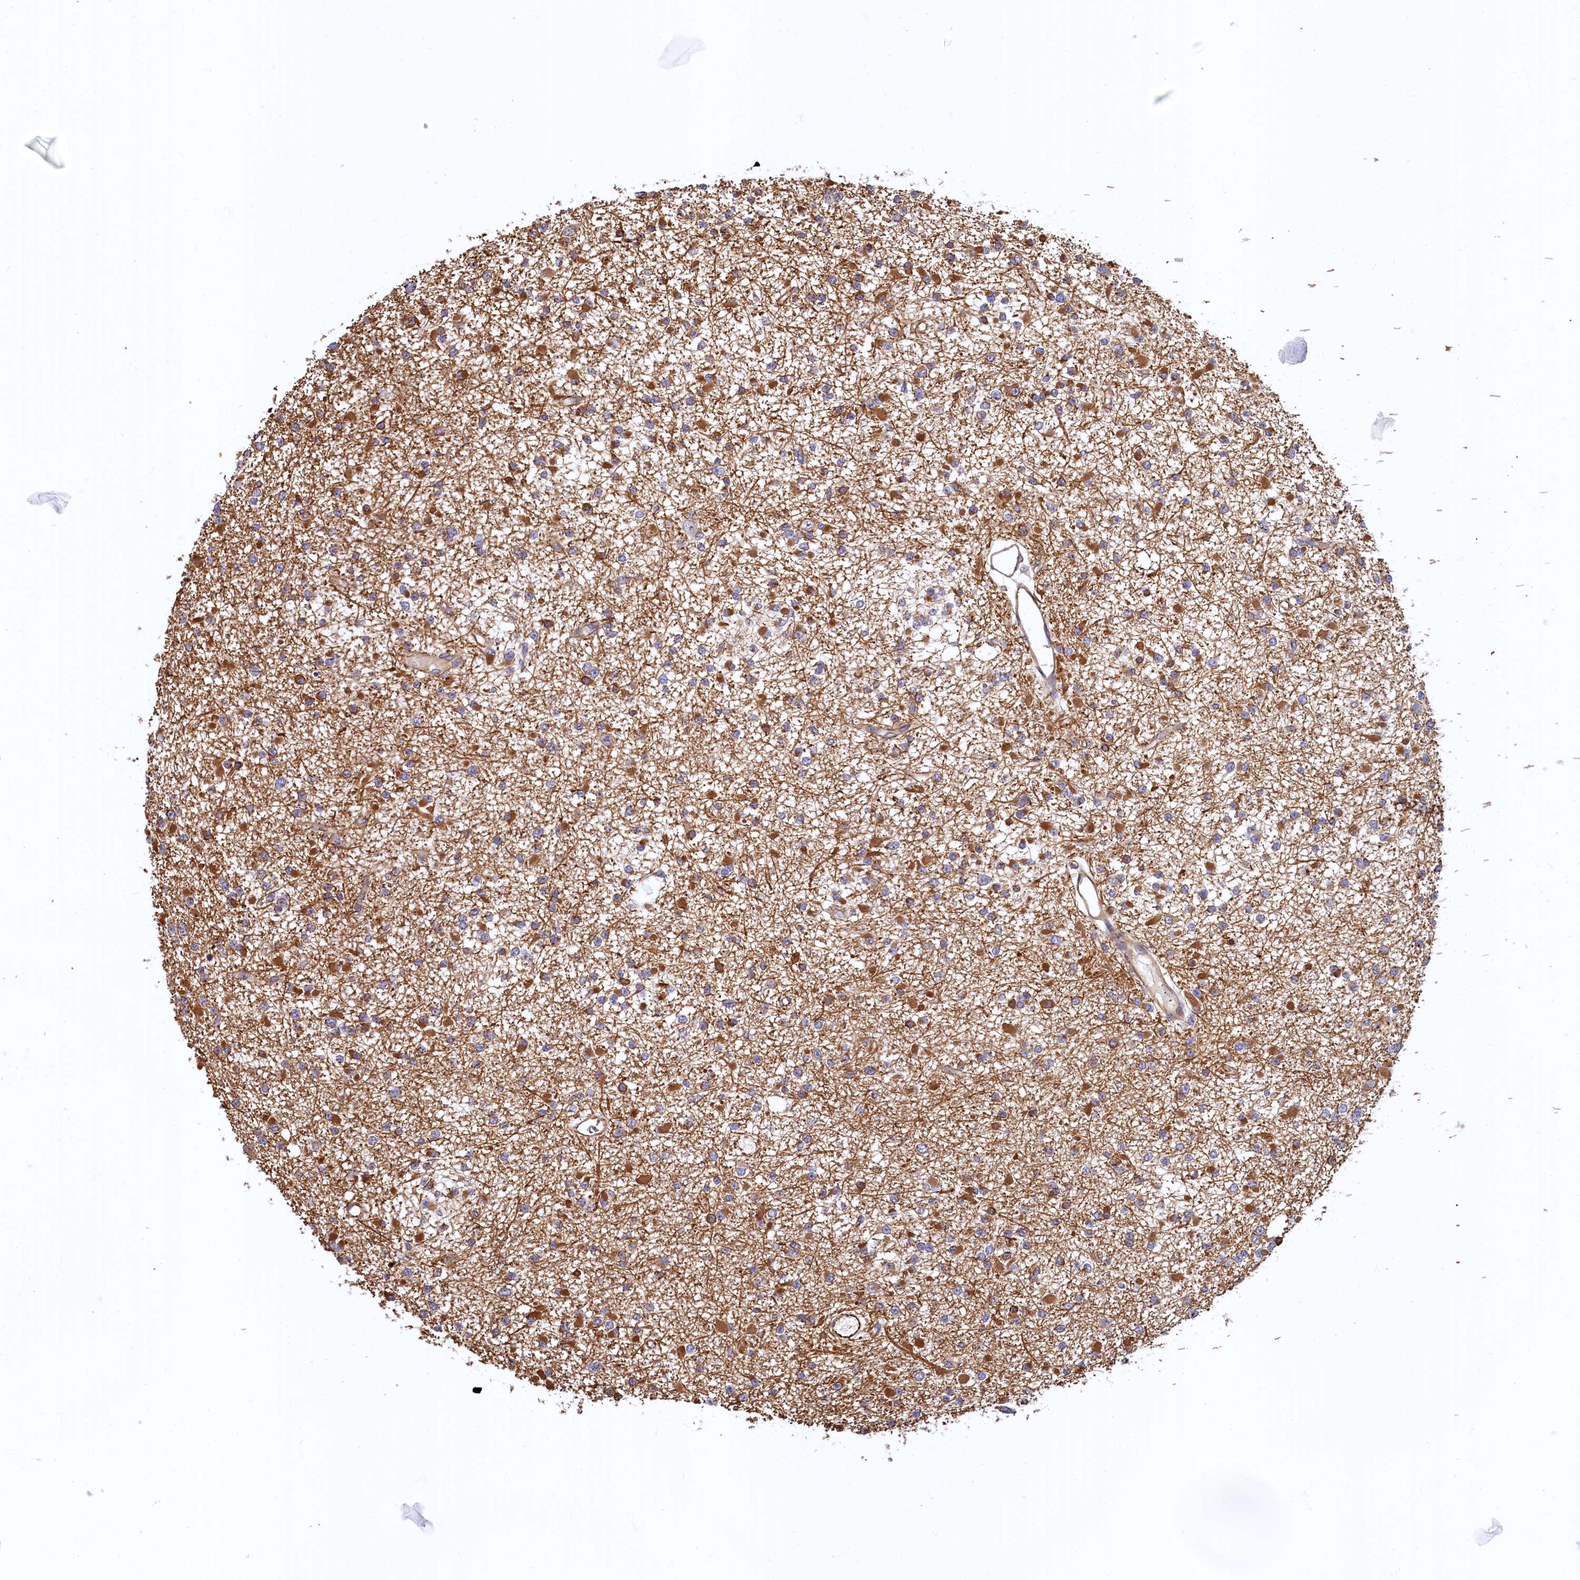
{"staining": {"intensity": "moderate", "quantity": ">75%", "location": "cytoplasmic/membranous"}, "tissue": "glioma", "cell_type": "Tumor cells", "image_type": "cancer", "snomed": [{"axis": "morphology", "description": "Glioma, malignant, Low grade"}, {"axis": "topography", "description": "Brain"}], "caption": "About >75% of tumor cells in malignant glioma (low-grade) display moderate cytoplasmic/membranous protein expression as visualized by brown immunohistochemical staining.", "gene": "LRRC57", "patient": {"sex": "female", "age": 22}}